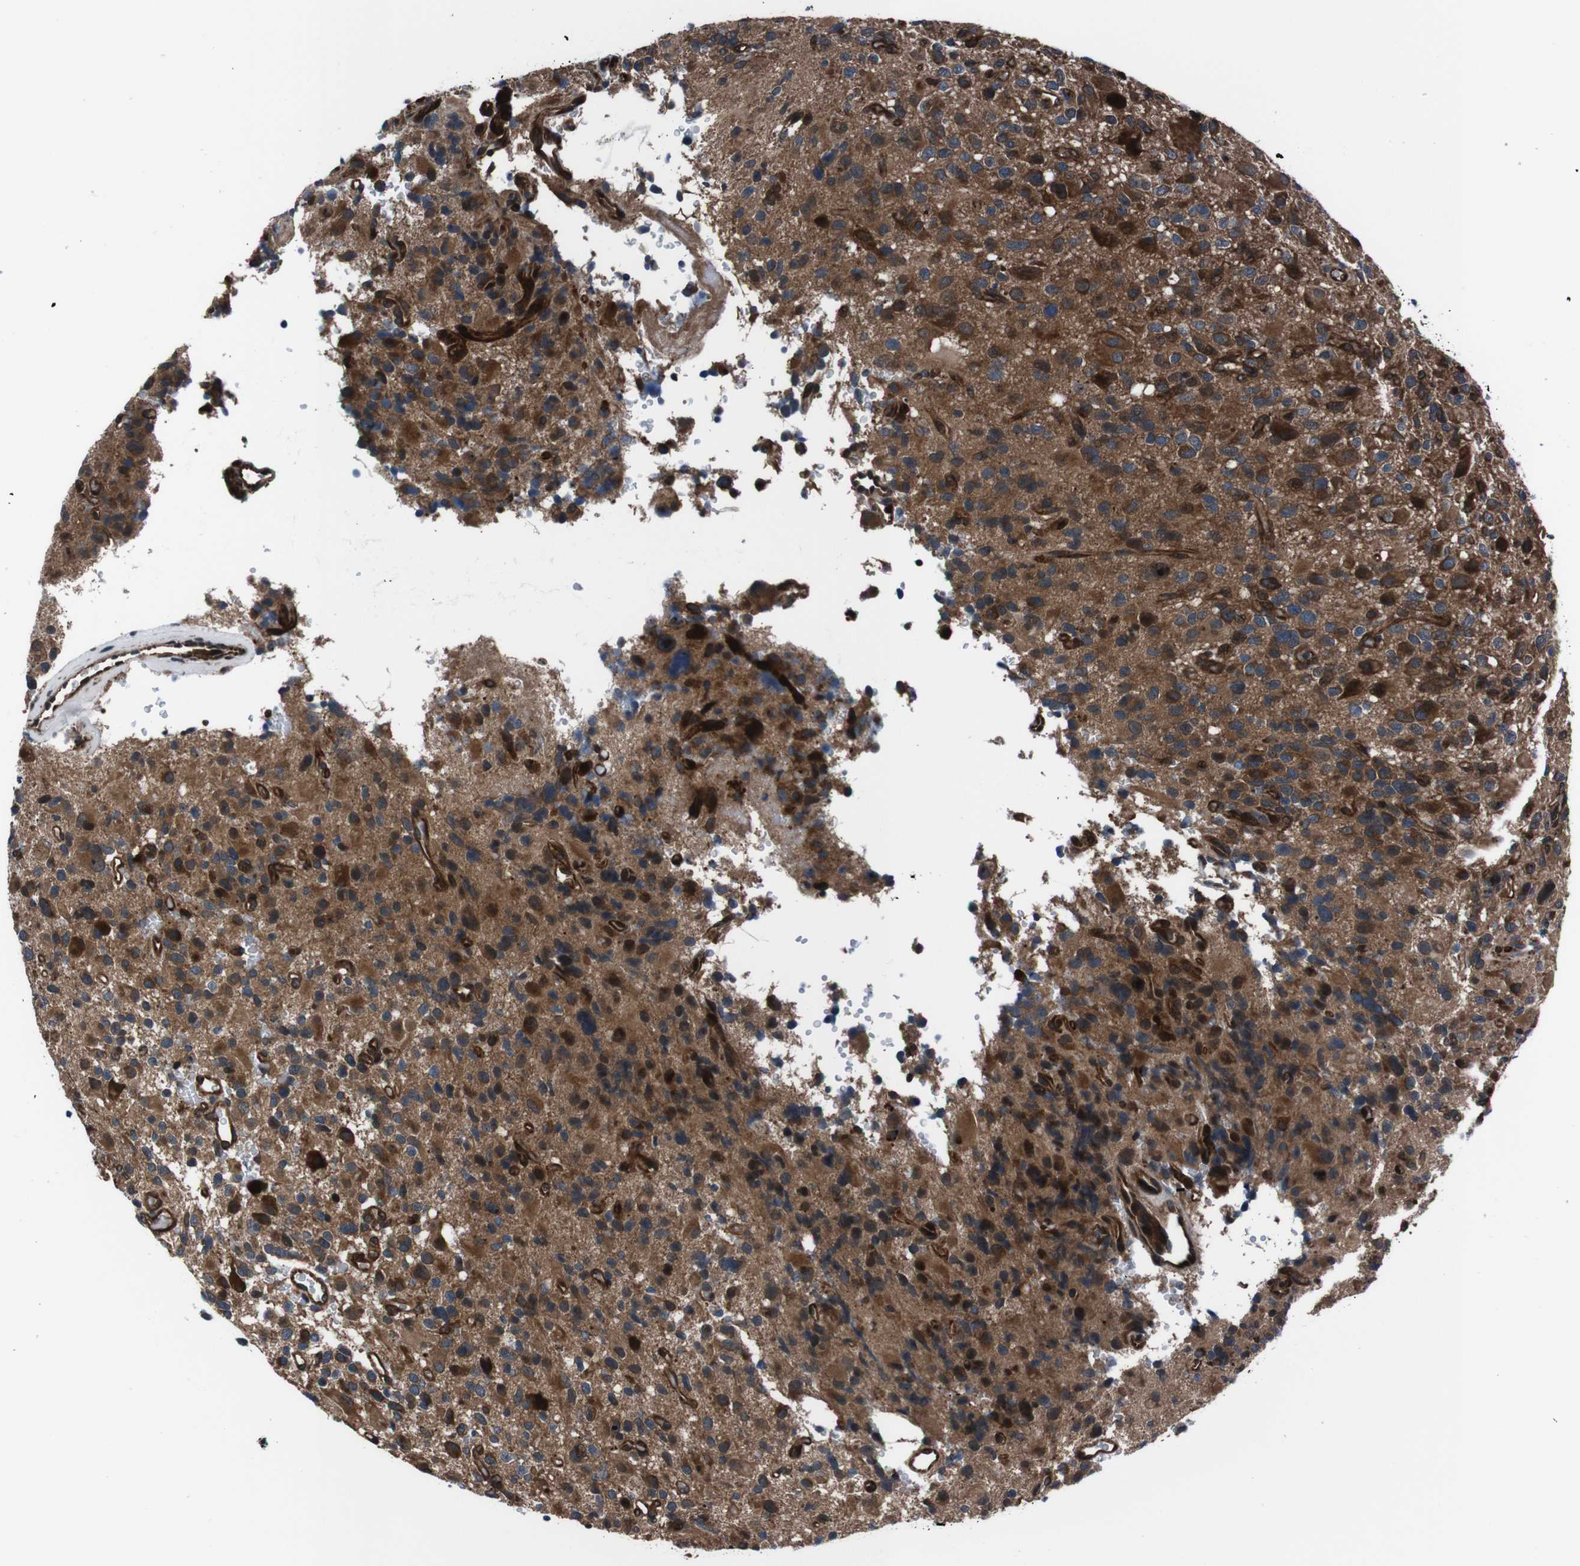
{"staining": {"intensity": "strong", "quantity": ">75%", "location": "cytoplasmic/membranous"}, "tissue": "glioma", "cell_type": "Tumor cells", "image_type": "cancer", "snomed": [{"axis": "morphology", "description": "Glioma, malignant, High grade"}, {"axis": "topography", "description": "Brain"}], "caption": "Human malignant glioma (high-grade) stained for a protein (brown) displays strong cytoplasmic/membranous positive expression in about >75% of tumor cells.", "gene": "EIF4A2", "patient": {"sex": "male", "age": 48}}